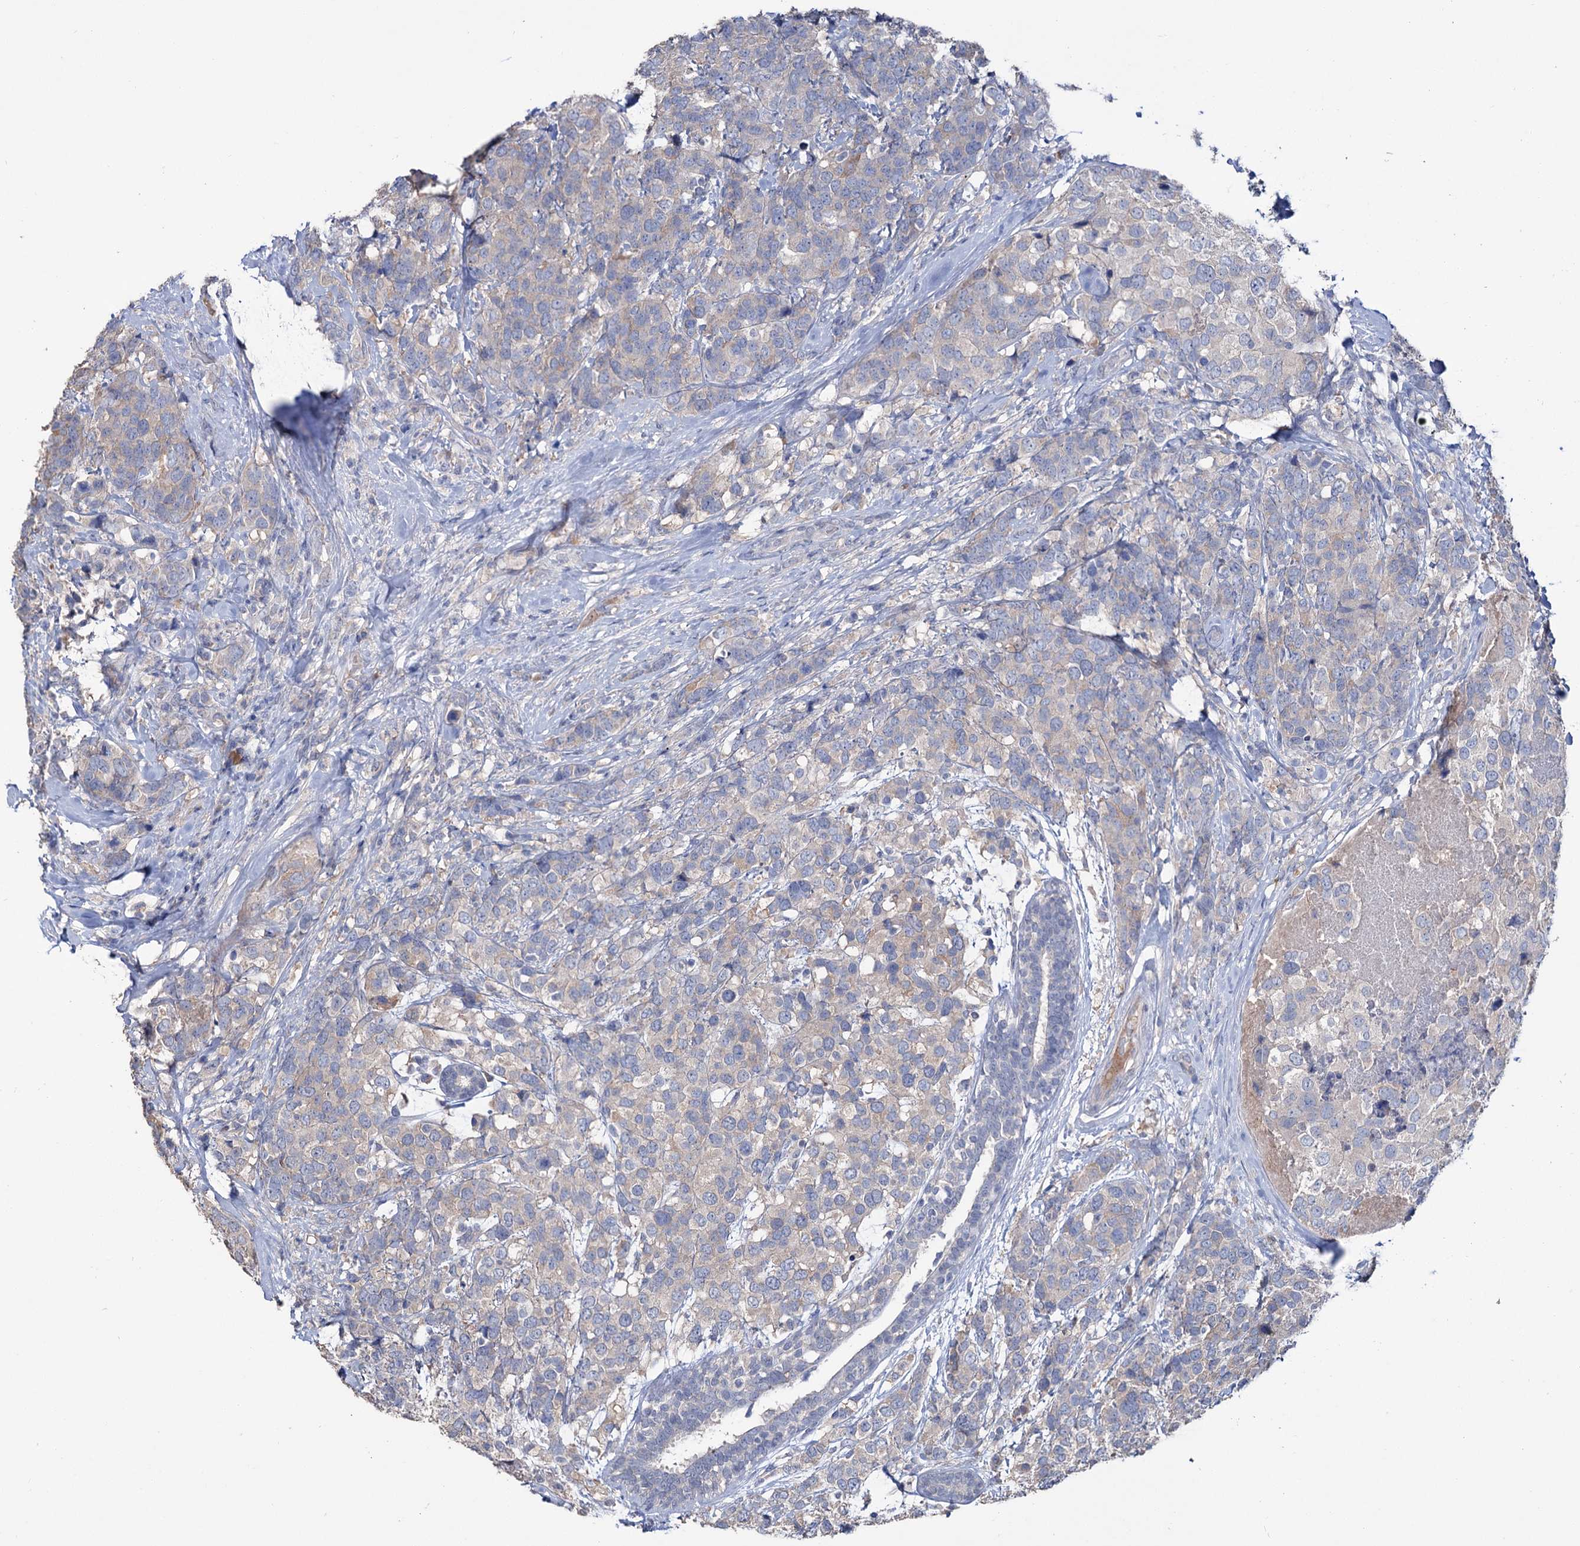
{"staining": {"intensity": "negative", "quantity": "none", "location": "none"}, "tissue": "breast cancer", "cell_type": "Tumor cells", "image_type": "cancer", "snomed": [{"axis": "morphology", "description": "Lobular carcinoma"}, {"axis": "topography", "description": "Breast"}], "caption": "This photomicrograph is of breast cancer stained with immunohistochemistry to label a protein in brown with the nuclei are counter-stained blue. There is no positivity in tumor cells.", "gene": "EPB41L5", "patient": {"sex": "female", "age": 59}}